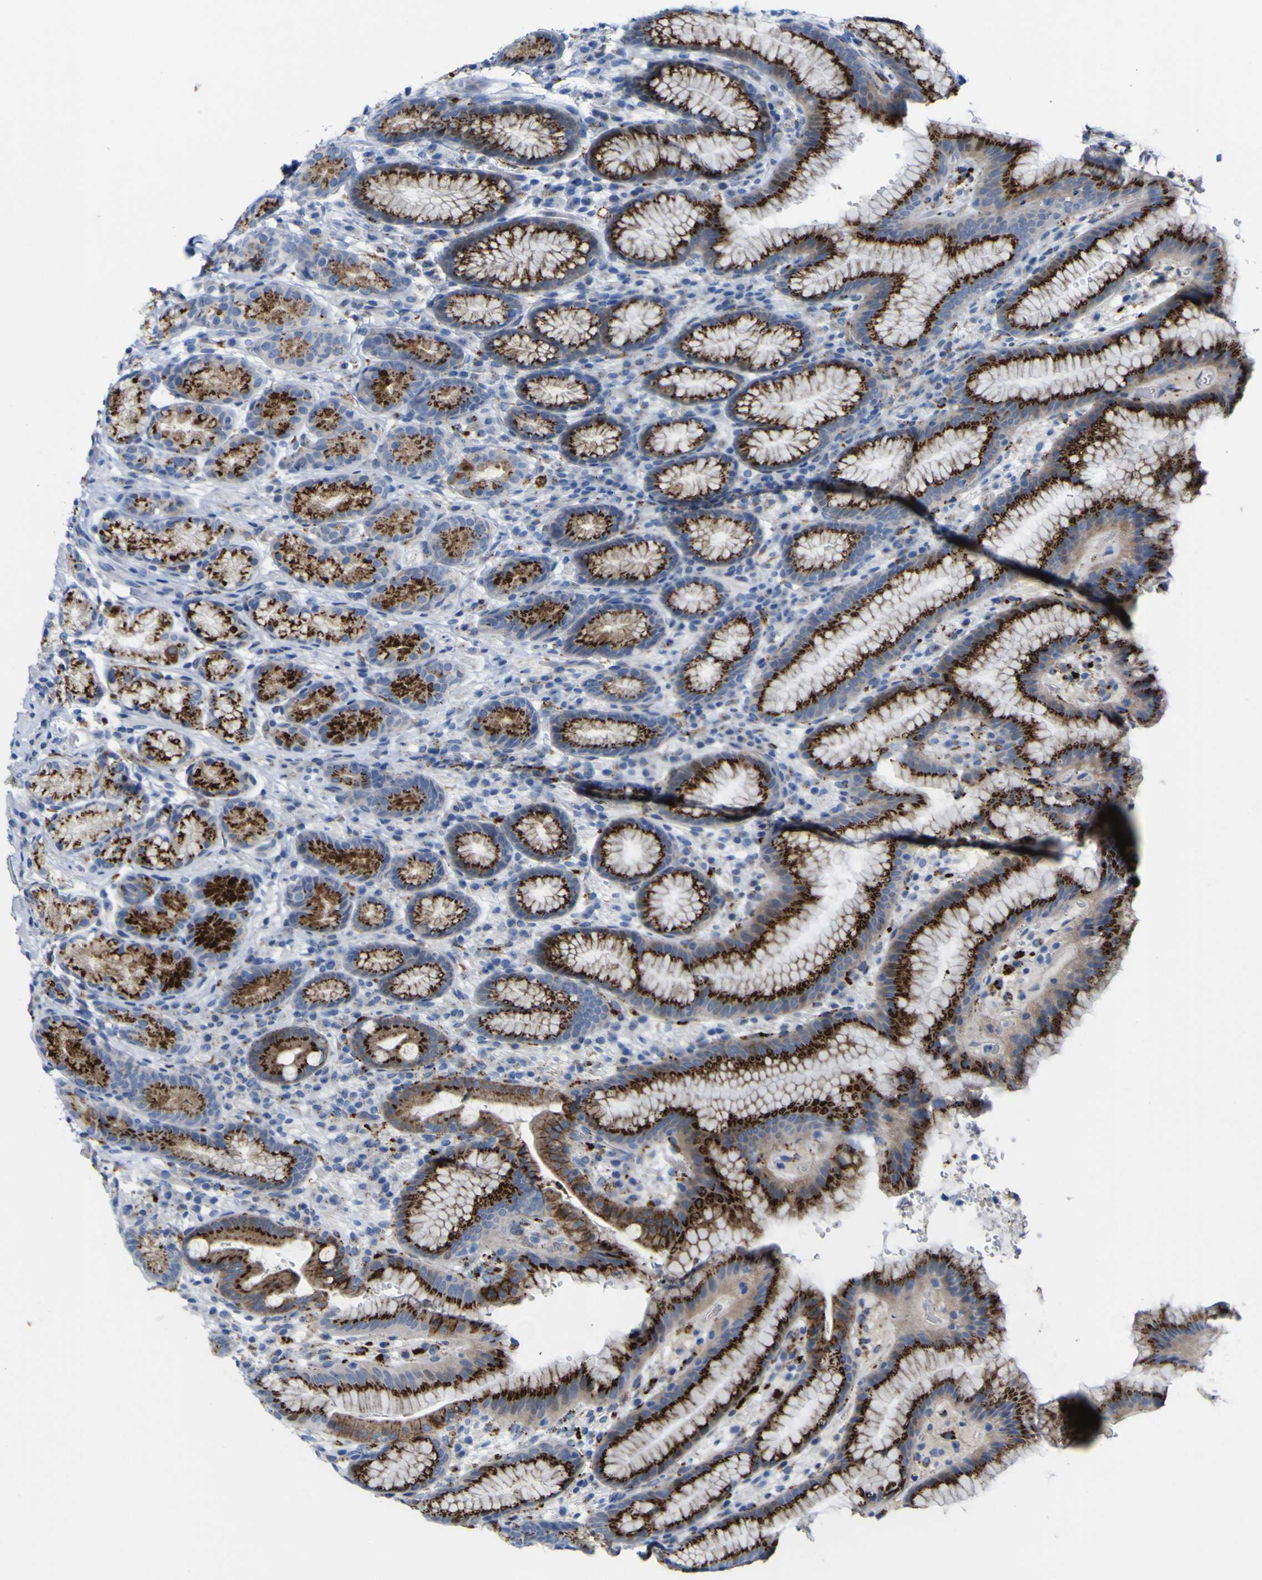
{"staining": {"intensity": "strong", "quantity": "<25%", "location": "cytoplasmic/membranous"}, "tissue": "stomach", "cell_type": "Glandular cells", "image_type": "normal", "snomed": [{"axis": "morphology", "description": "Normal tissue, NOS"}, {"axis": "topography", "description": "Stomach, lower"}], "caption": "Glandular cells demonstrate strong cytoplasmic/membranous staining in about <25% of cells in normal stomach.", "gene": "PTPRF", "patient": {"sex": "male", "age": 52}}